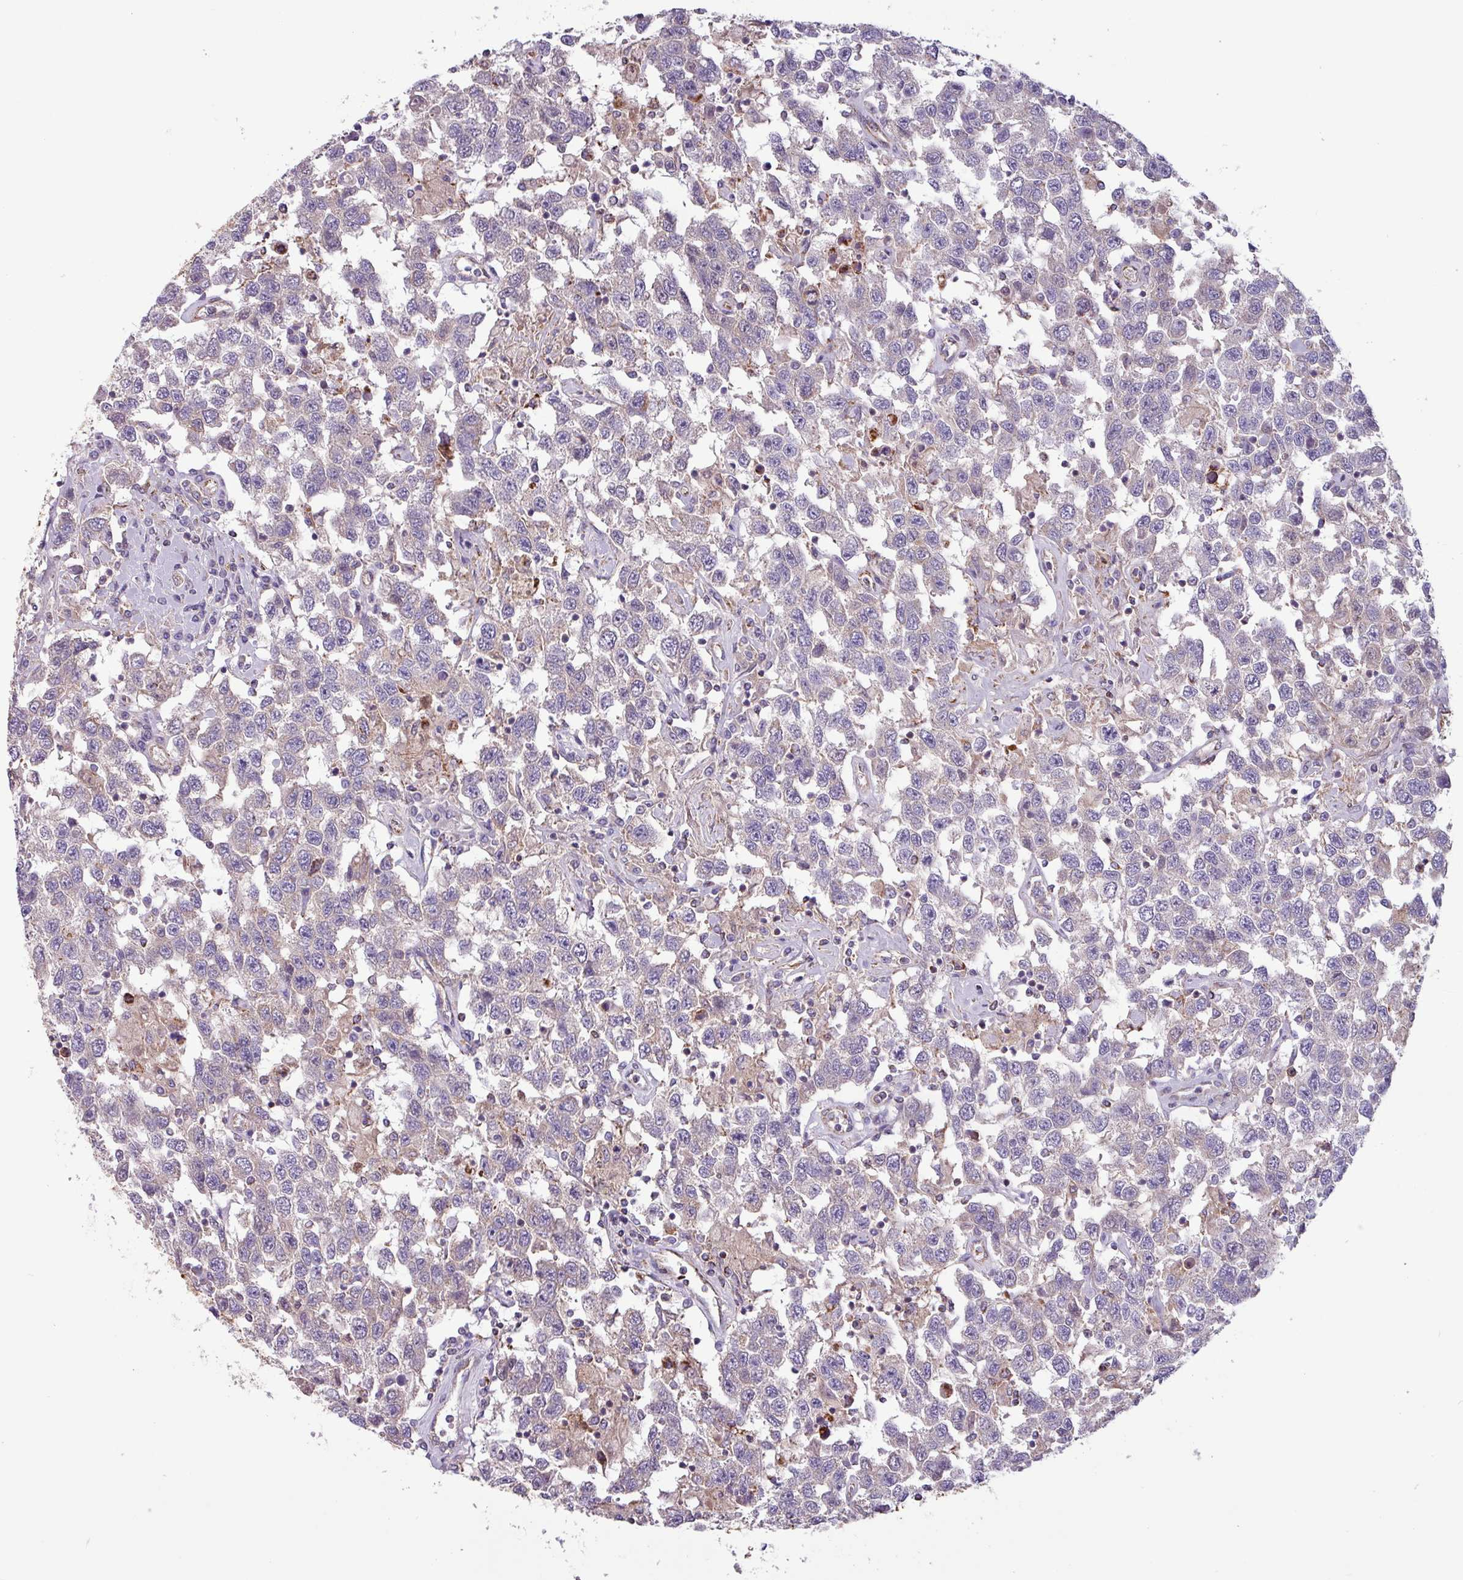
{"staining": {"intensity": "negative", "quantity": "none", "location": "none"}, "tissue": "testis cancer", "cell_type": "Tumor cells", "image_type": "cancer", "snomed": [{"axis": "morphology", "description": "Seminoma, NOS"}, {"axis": "topography", "description": "Testis"}], "caption": "Tumor cells show no significant expression in testis seminoma.", "gene": "CAMK1", "patient": {"sex": "male", "age": 41}}